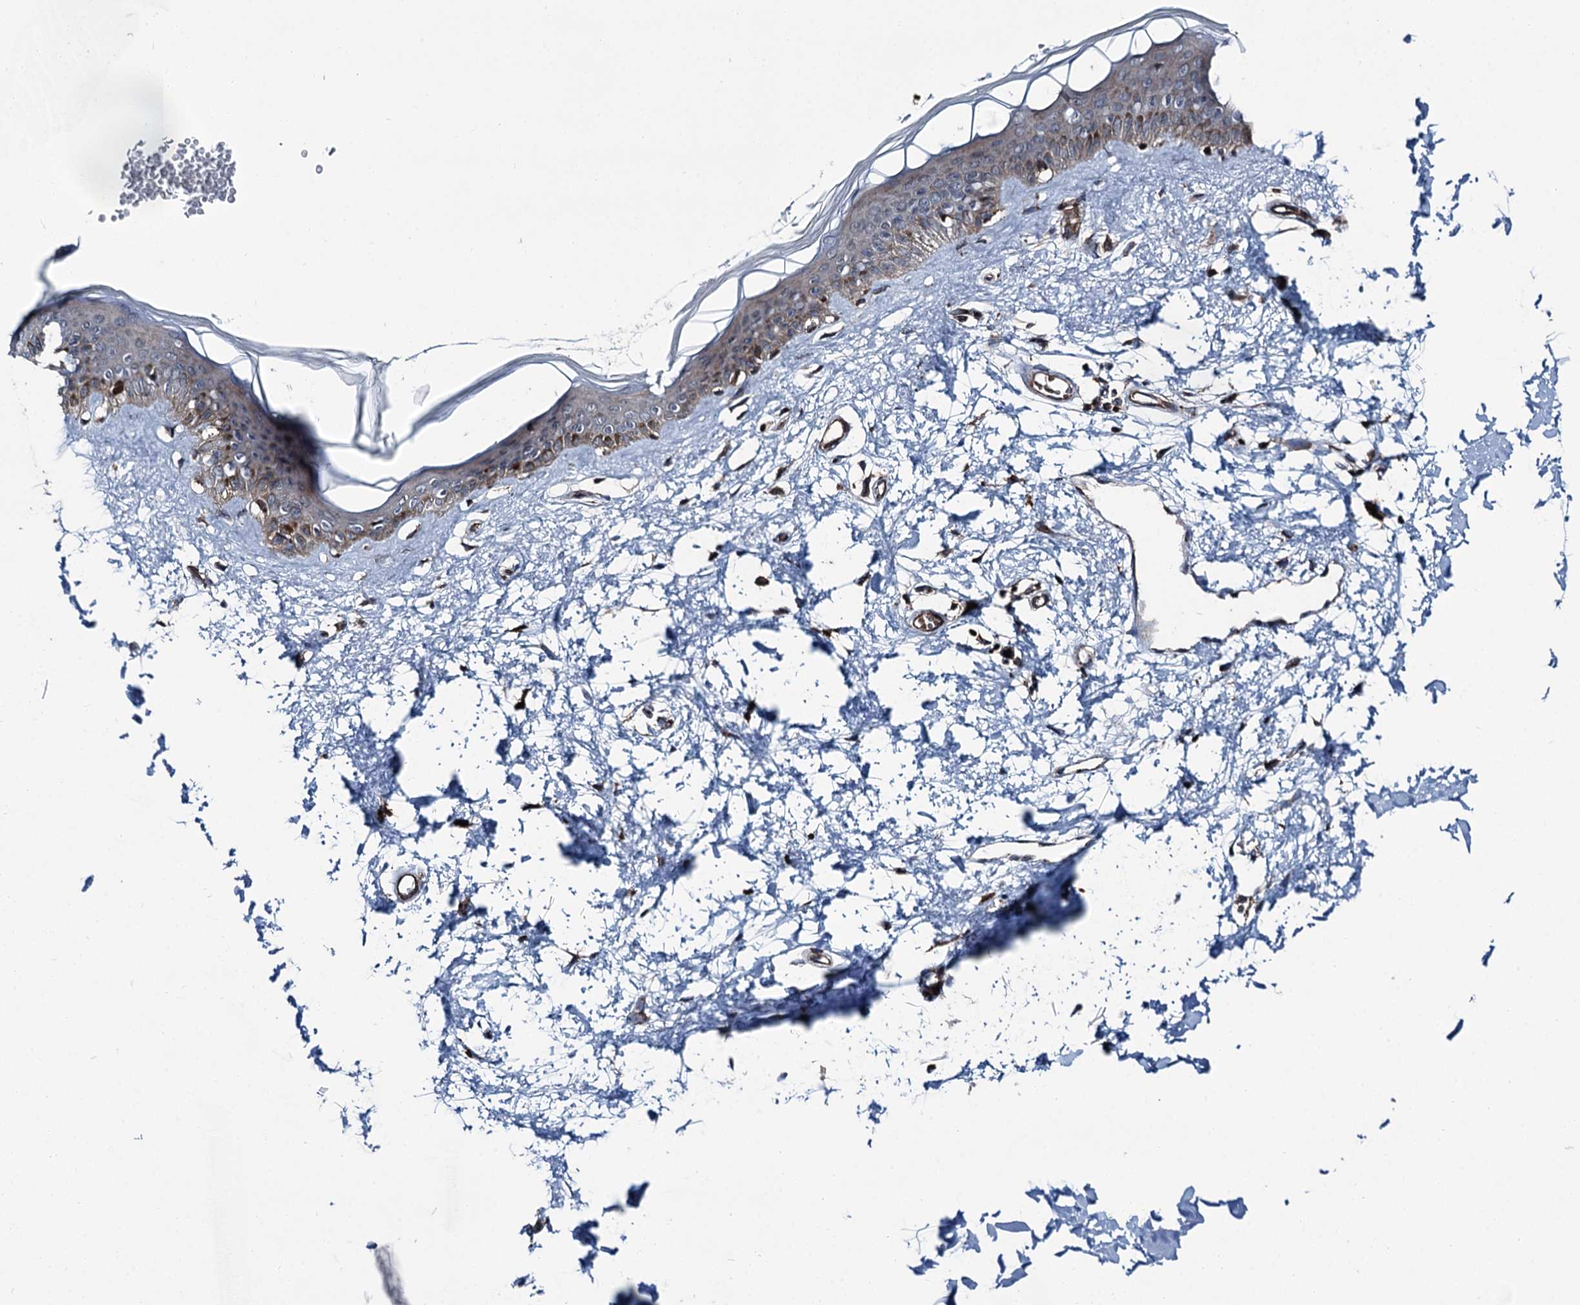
{"staining": {"intensity": "strong", "quantity": ">75%", "location": "cytoplasmic/membranous"}, "tissue": "skin", "cell_type": "Fibroblasts", "image_type": "normal", "snomed": [{"axis": "morphology", "description": "Normal tissue, NOS"}, {"axis": "topography", "description": "Skin"}], "caption": "High-magnification brightfield microscopy of normal skin stained with DAB (3,3'-diaminobenzidine) (brown) and counterstained with hematoxylin (blue). fibroblasts exhibit strong cytoplasmic/membranous expression is present in about>75% of cells.", "gene": "POLR1D", "patient": {"sex": "female", "age": 58}}